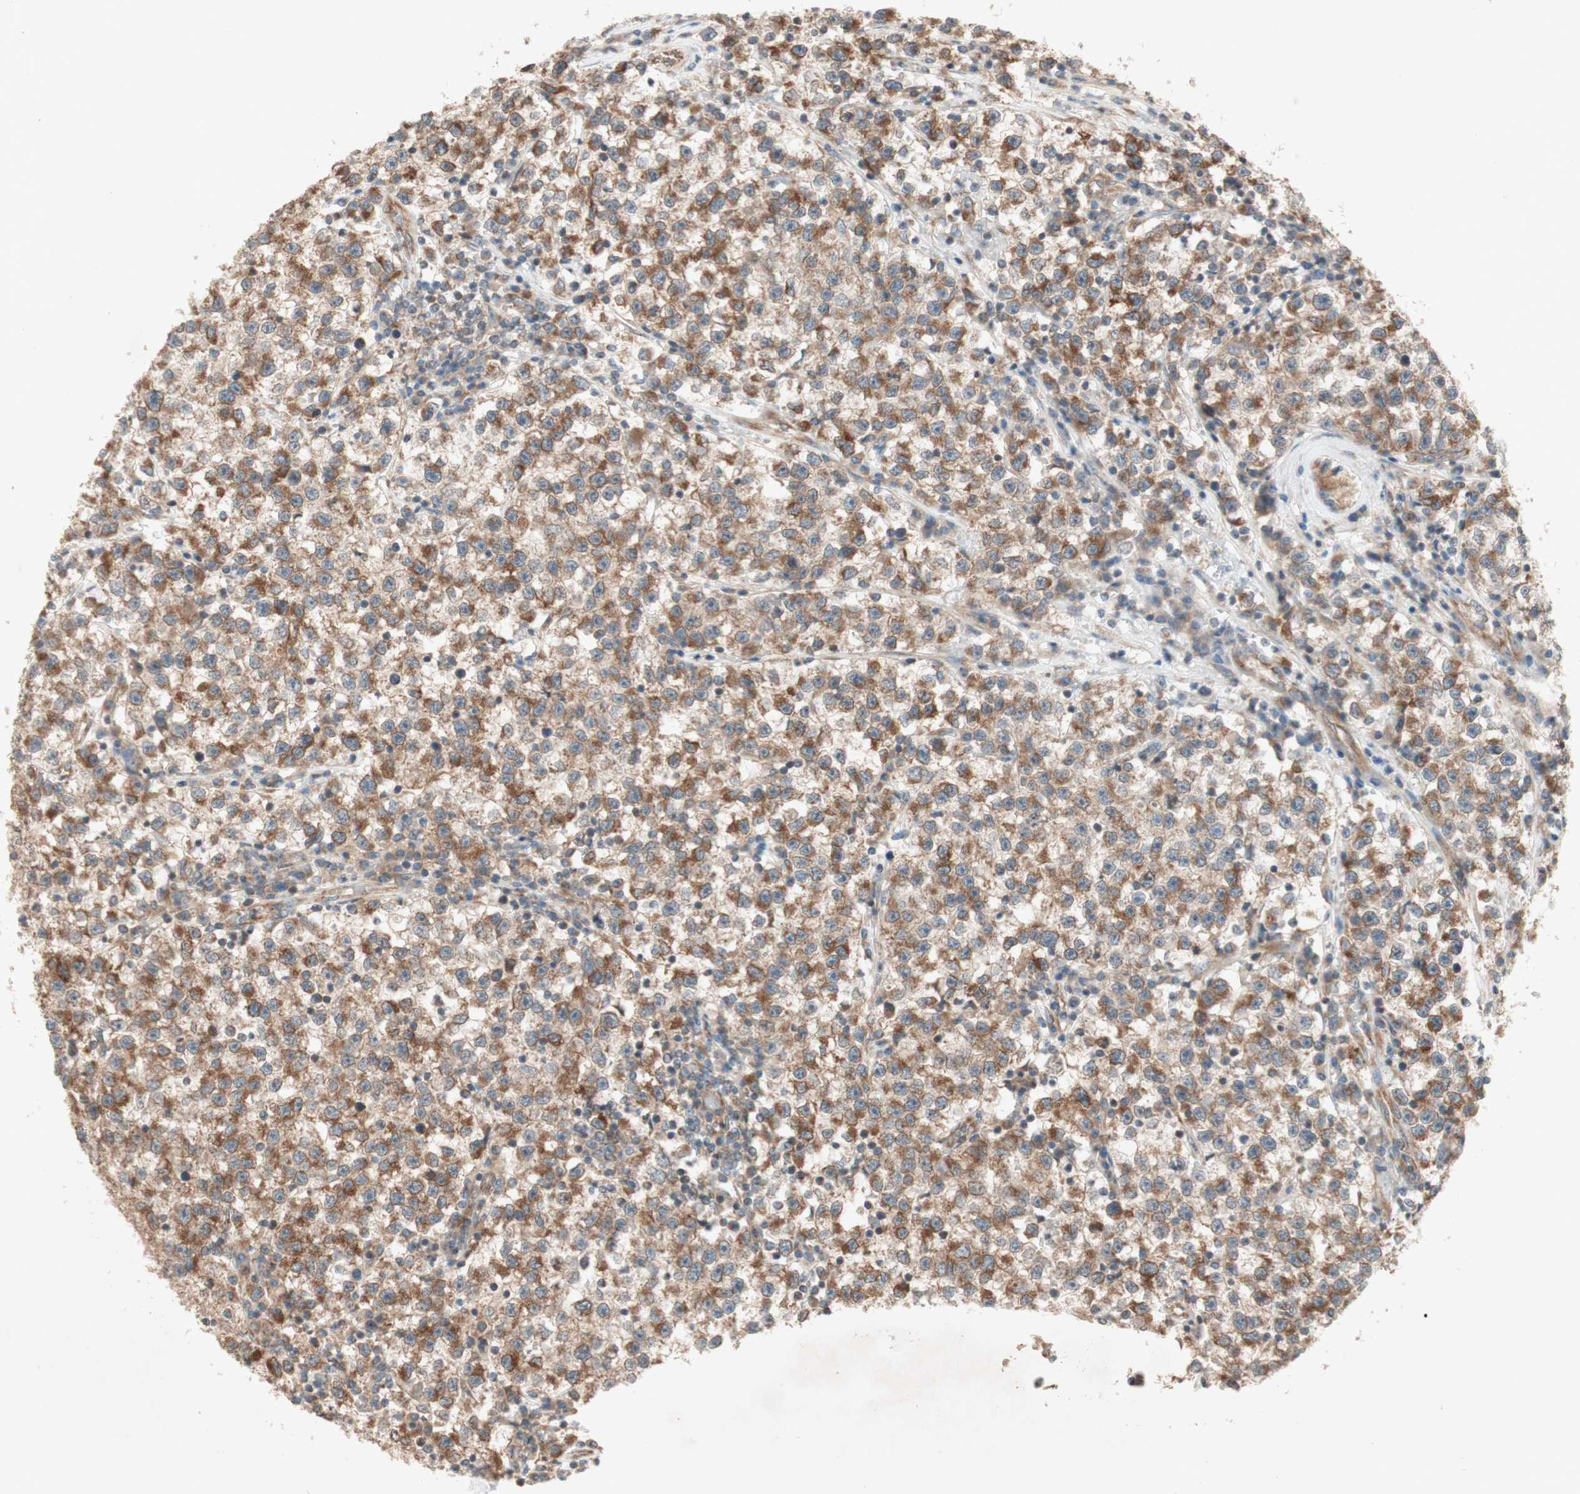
{"staining": {"intensity": "moderate", "quantity": ">75%", "location": "cytoplasmic/membranous"}, "tissue": "testis cancer", "cell_type": "Tumor cells", "image_type": "cancer", "snomed": [{"axis": "morphology", "description": "Seminoma, NOS"}, {"axis": "topography", "description": "Testis"}], "caption": "Testis seminoma was stained to show a protein in brown. There is medium levels of moderate cytoplasmic/membranous positivity in approximately >75% of tumor cells. (DAB (3,3'-diaminobenzidine) IHC with brightfield microscopy, high magnification).", "gene": "SOCS2", "patient": {"sex": "male", "age": 22}}